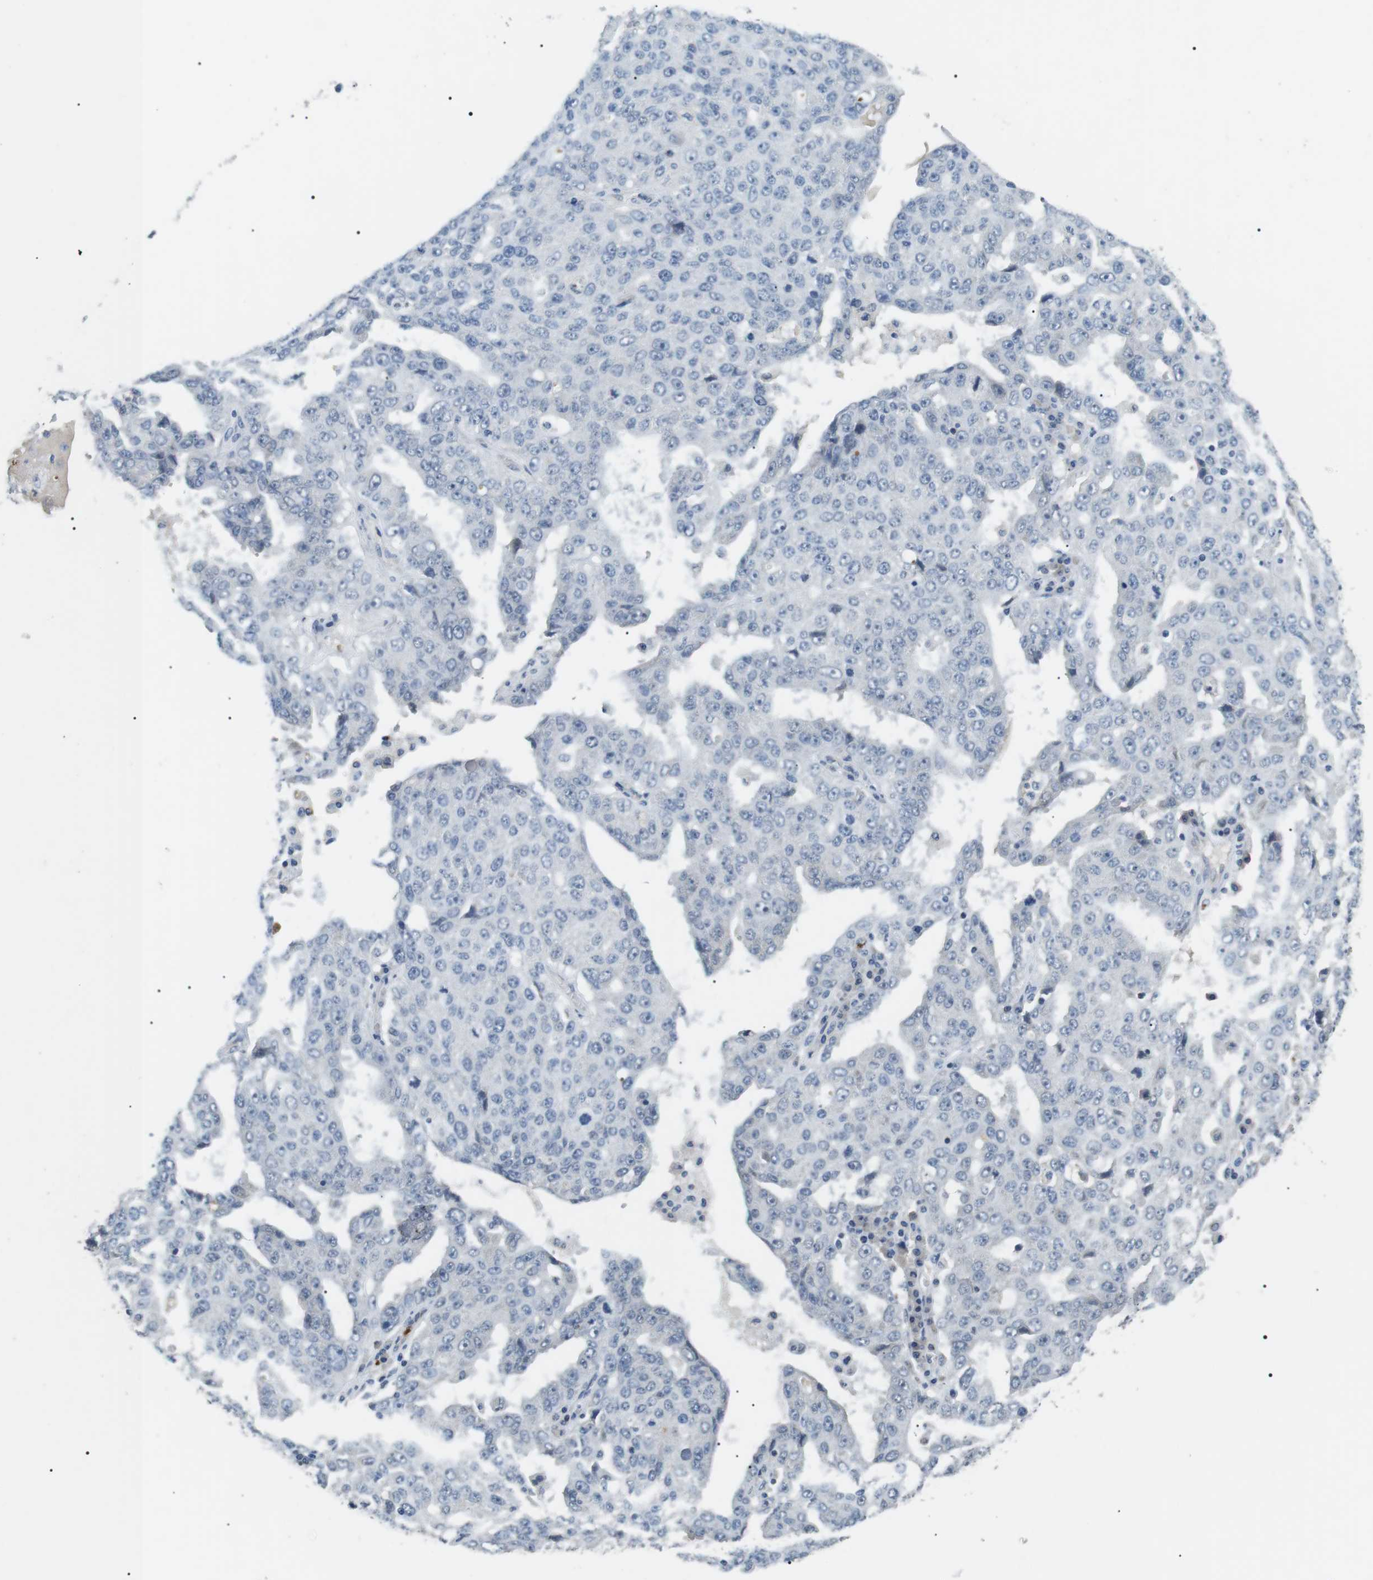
{"staining": {"intensity": "negative", "quantity": "none", "location": "none"}, "tissue": "ovarian cancer", "cell_type": "Tumor cells", "image_type": "cancer", "snomed": [{"axis": "morphology", "description": "Carcinoma, endometroid"}, {"axis": "topography", "description": "Ovary"}], "caption": "Human ovarian endometroid carcinoma stained for a protein using immunohistochemistry (IHC) displays no expression in tumor cells.", "gene": "GZMM", "patient": {"sex": "female", "age": 62}}